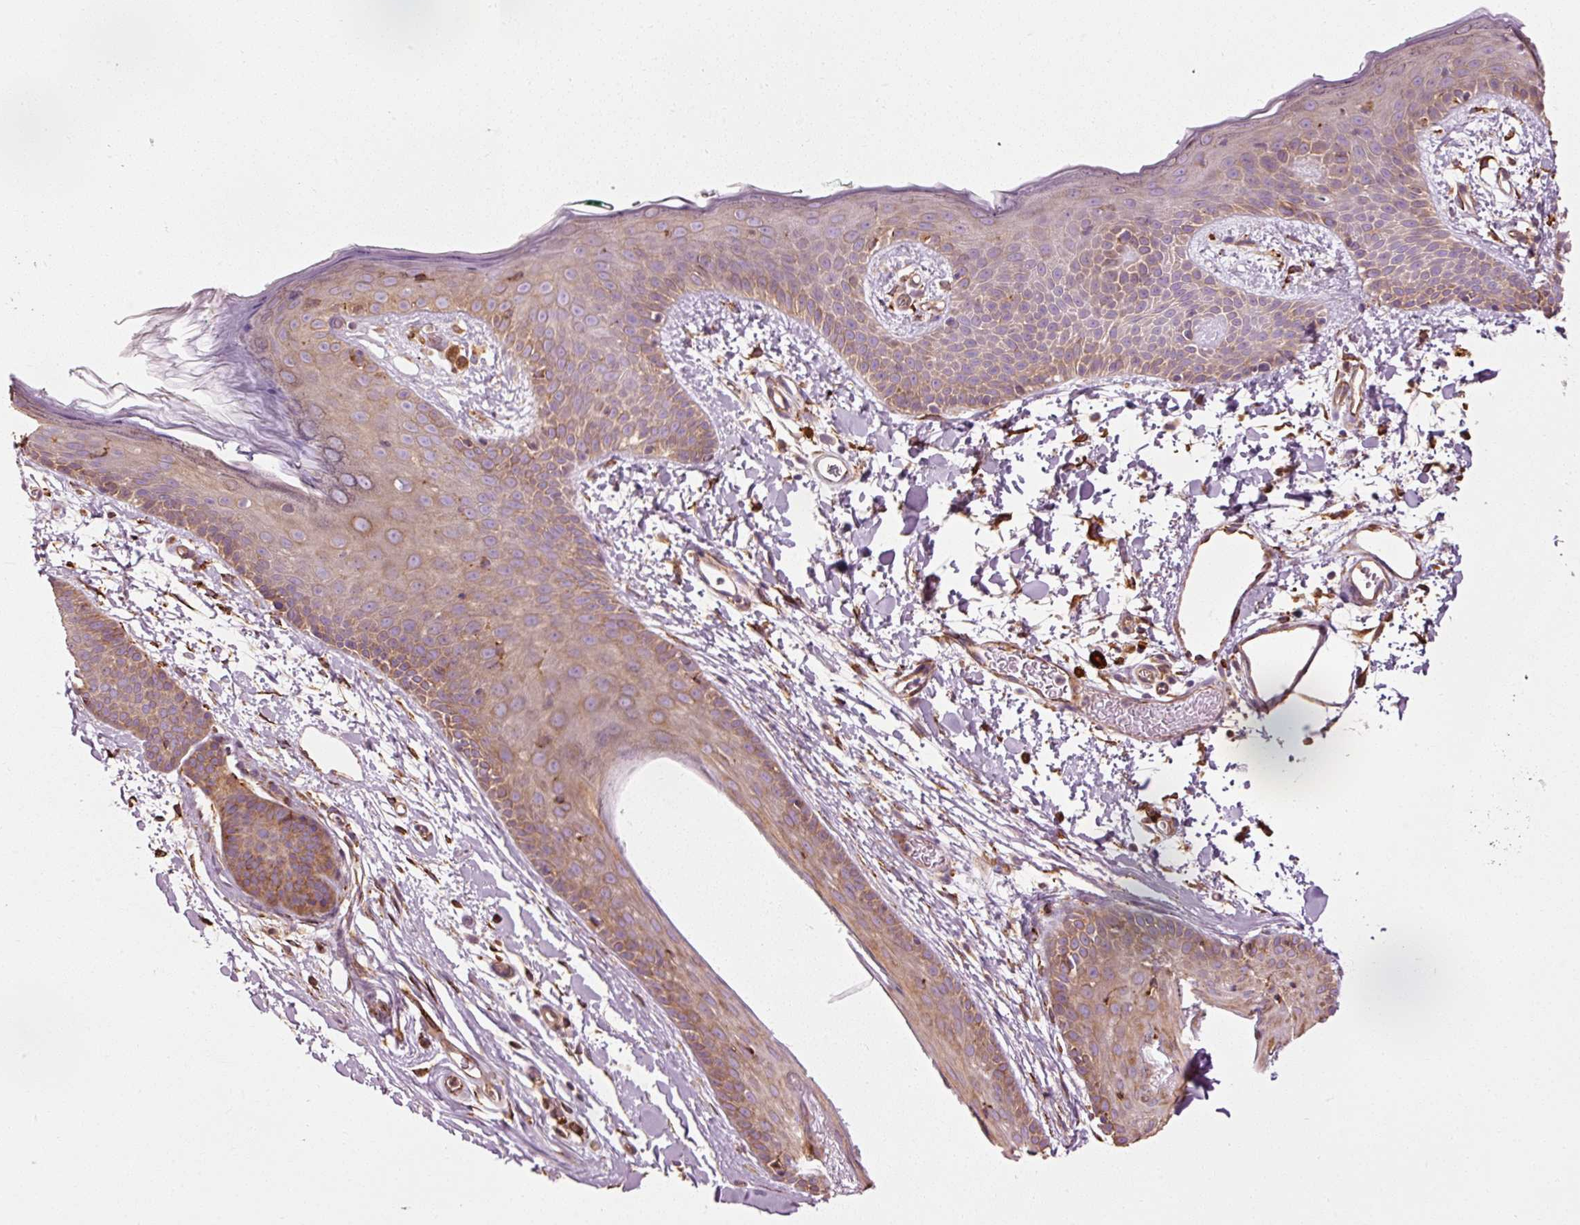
{"staining": {"intensity": "moderate", "quantity": ">75%", "location": "cytoplasmic/membranous"}, "tissue": "skin", "cell_type": "Fibroblasts", "image_type": "normal", "snomed": [{"axis": "morphology", "description": "Normal tissue, NOS"}, {"axis": "topography", "description": "Skin"}], "caption": "Moderate cytoplasmic/membranous expression is identified in approximately >75% of fibroblasts in unremarkable skin. Immunohistochemistry (ihc) stains the protein of interest in brown and the nuclei are stained blue.", "gene": "ENSG00000256500", "patient": {"sex": "male", "age": 79}}